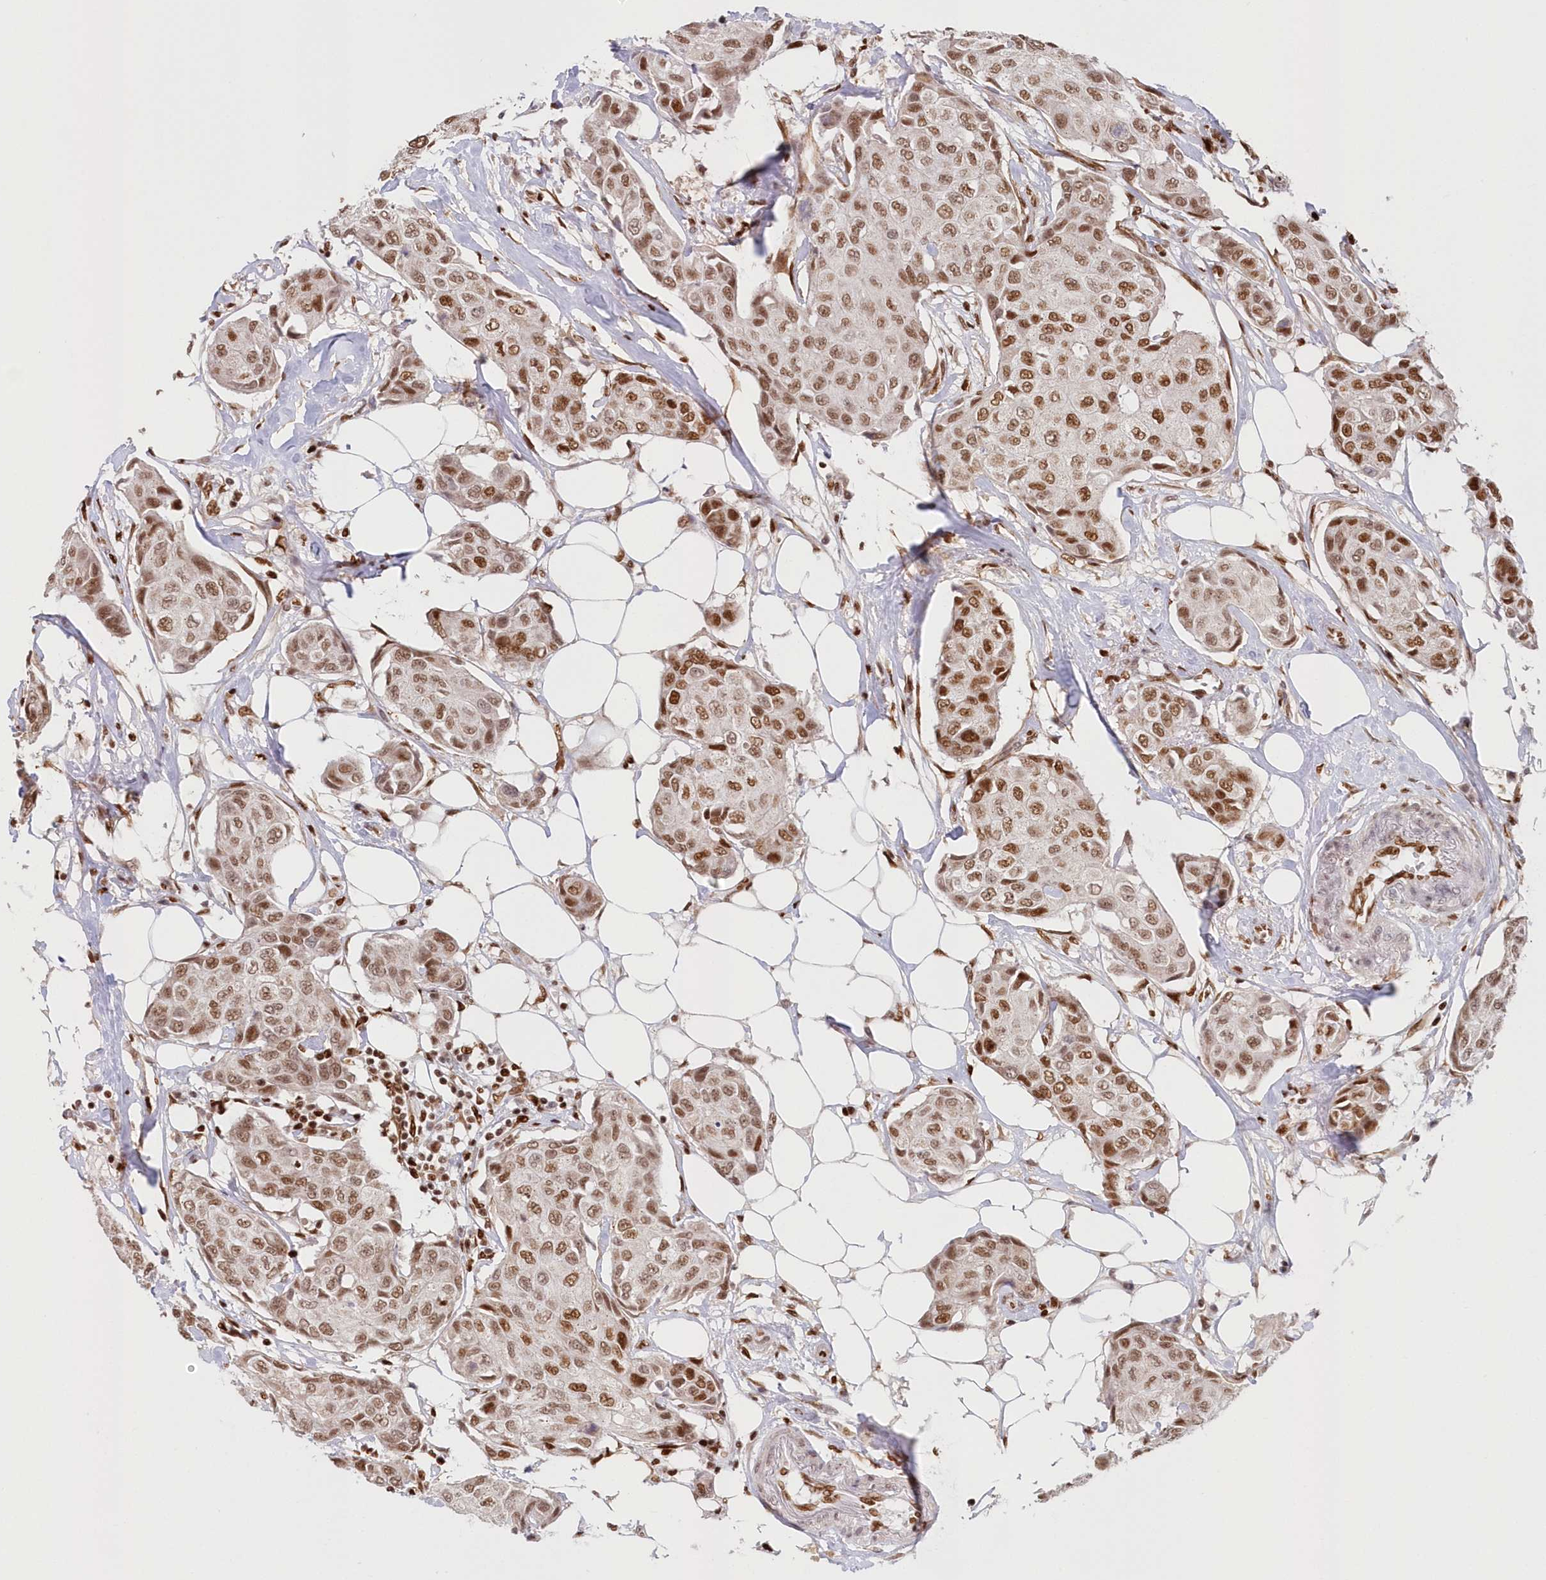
{"staining": {"intensity": "moderate", "quantity": ">75%", "location": "nuclear"}, "tissue": "breast cancer", "cell_type": "Tumor cells", "image_type": "cancer", "snomed": [{"axis": "morphology", "description": "Duct carcinoma"}, {"axis": "topography", "description": "Breast"}], "caption": "Tumor cells demonstrate medium levels of moderate nuclear expression in approximately >75% of cells in breast cancer.", "gene": "POLR2B", "patient": {"sex": "female", "age": 80}}